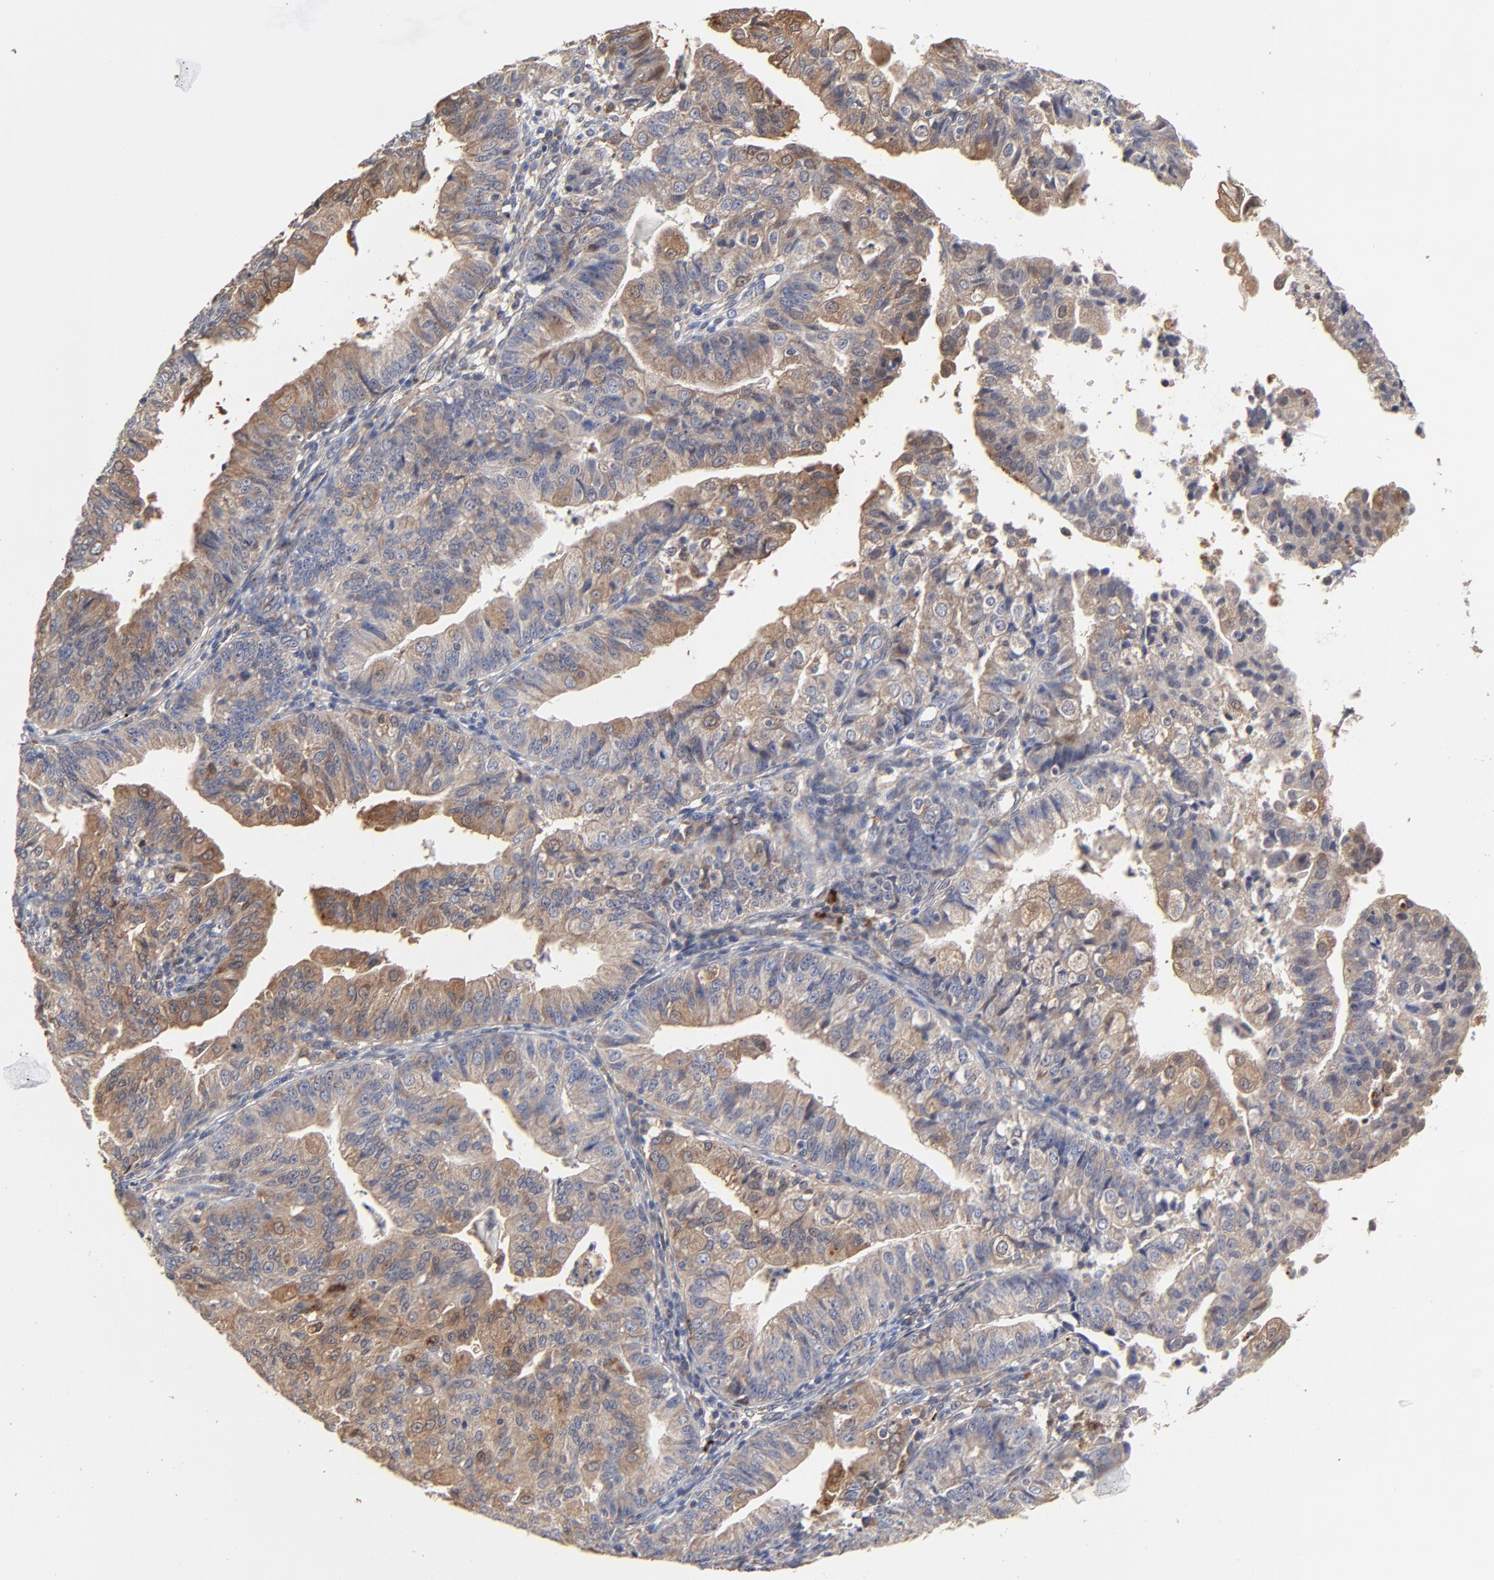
{"staining": {"intensity": "moderate", "quantity": ">75%", "location": "cytoplasmic/membranous"}, "tissue": "endometrial cancer", "cell_type": "Tumor cells", "image_type": "cancer", "snomed": [{"axis": "morphology", "description": "Adenocarcinoma, NOS"}, {"axis": "topography", "description": "Endometrium"}], "caption": "Brown immunohistochemical staining in adenocarcinoma (endometrial) shows moderate cytoplasmic/membranous positivity in about >75% of tumor cells. (Stains: DAB (3,3'-diaminobenzidine) in brown, nuclei in blue, Microscopy: brightfield microscopy at high magnification).", "gene": "LGALS3", "patient": {"sex": "female", "age": 56}}